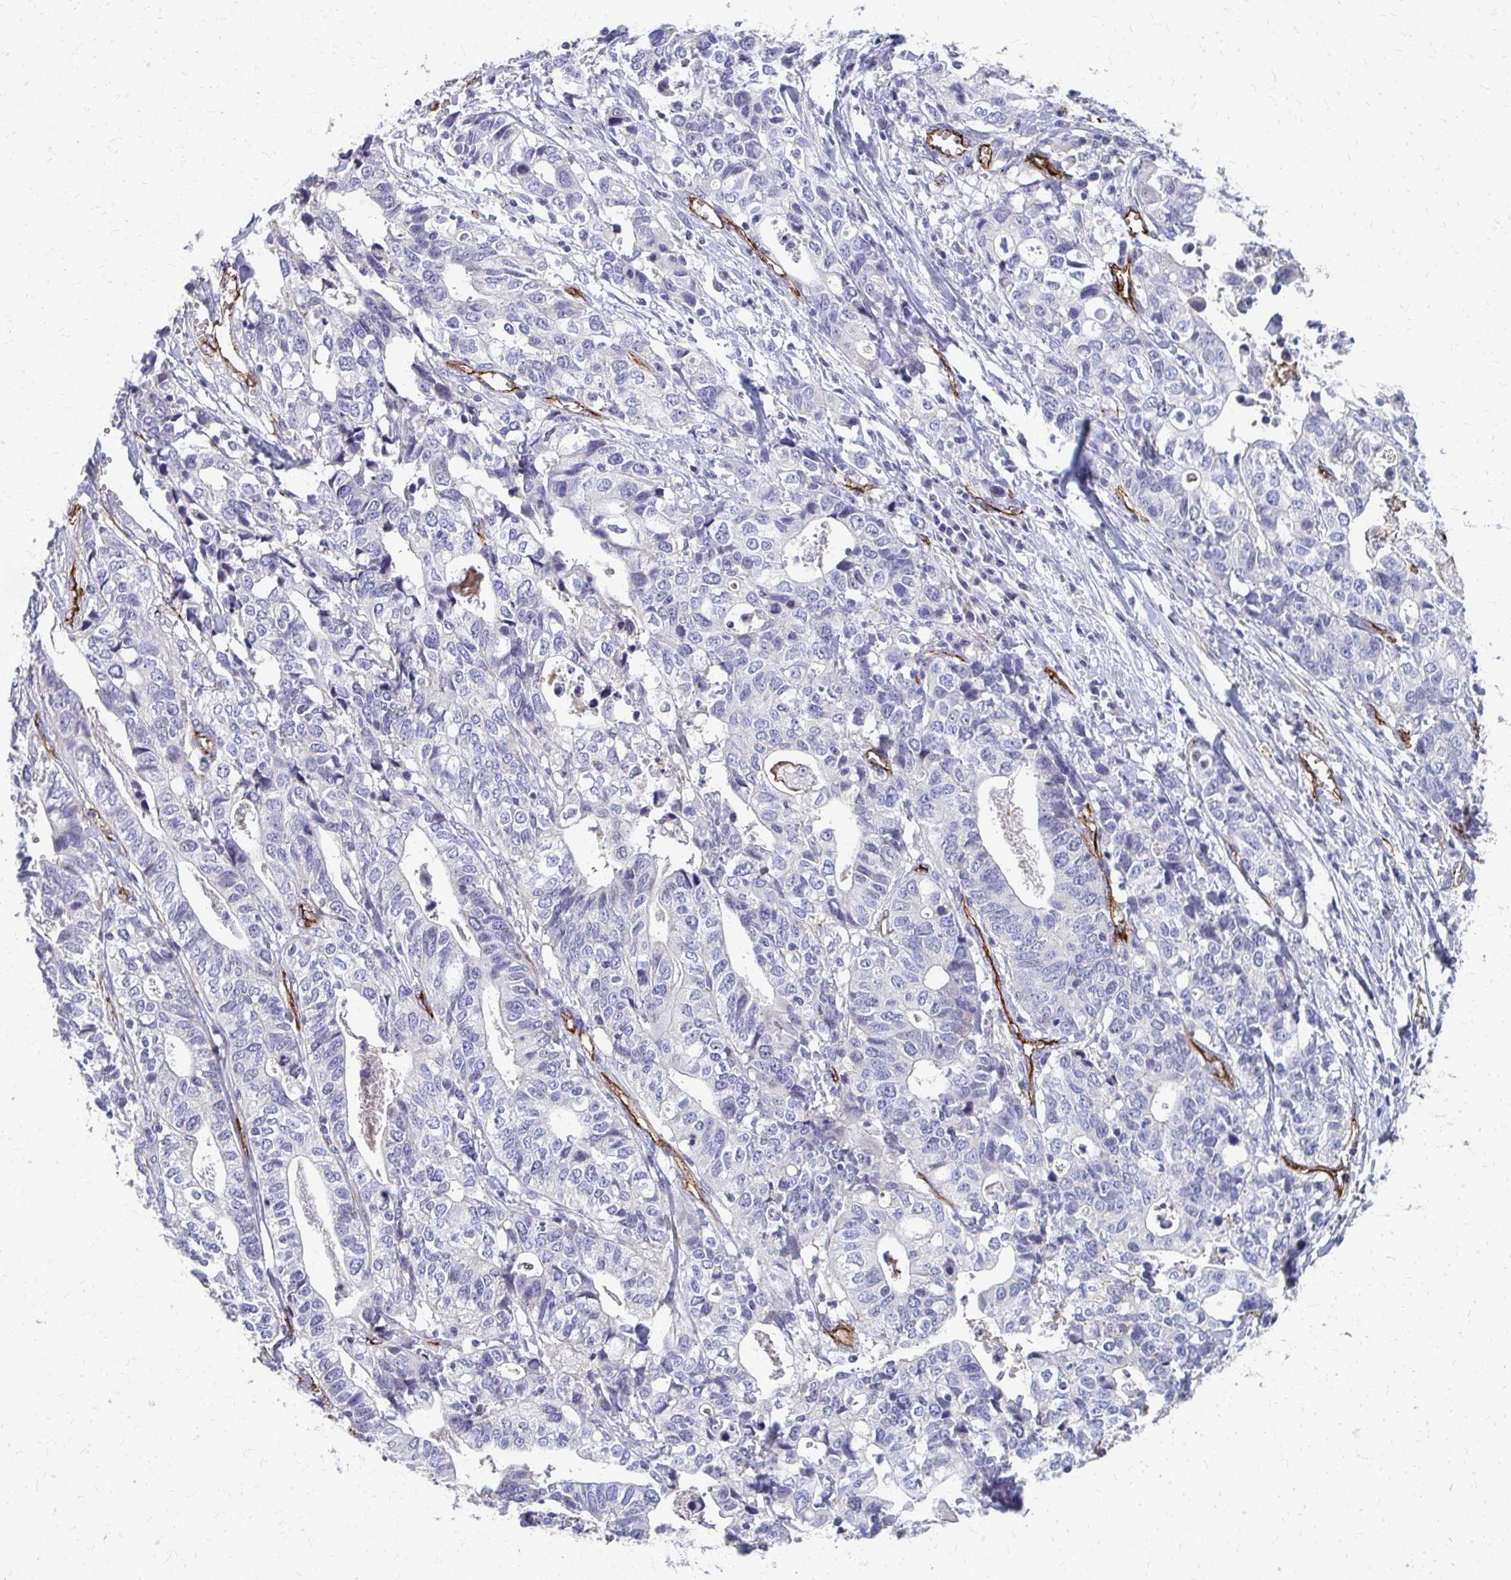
{"staining": {"intensity": "negative", "quantity": "none", "location": "none"}, "tissue": "stomach cancer", "cell_type": "Tumor cells", "image_type": "cancer", "snomed": [{"axis": "morphology", "description": "Adenocarcinoma, NOS"}, {"axis": "topography", "description": "Stomach, upper"}], "caption": "The micrograph exhibits no significant expression in tumor cells of stomach cancer (adenocarcinoma).", "gene": "ADIPOQ", "patient": {"sex": "female", "age": 67}}